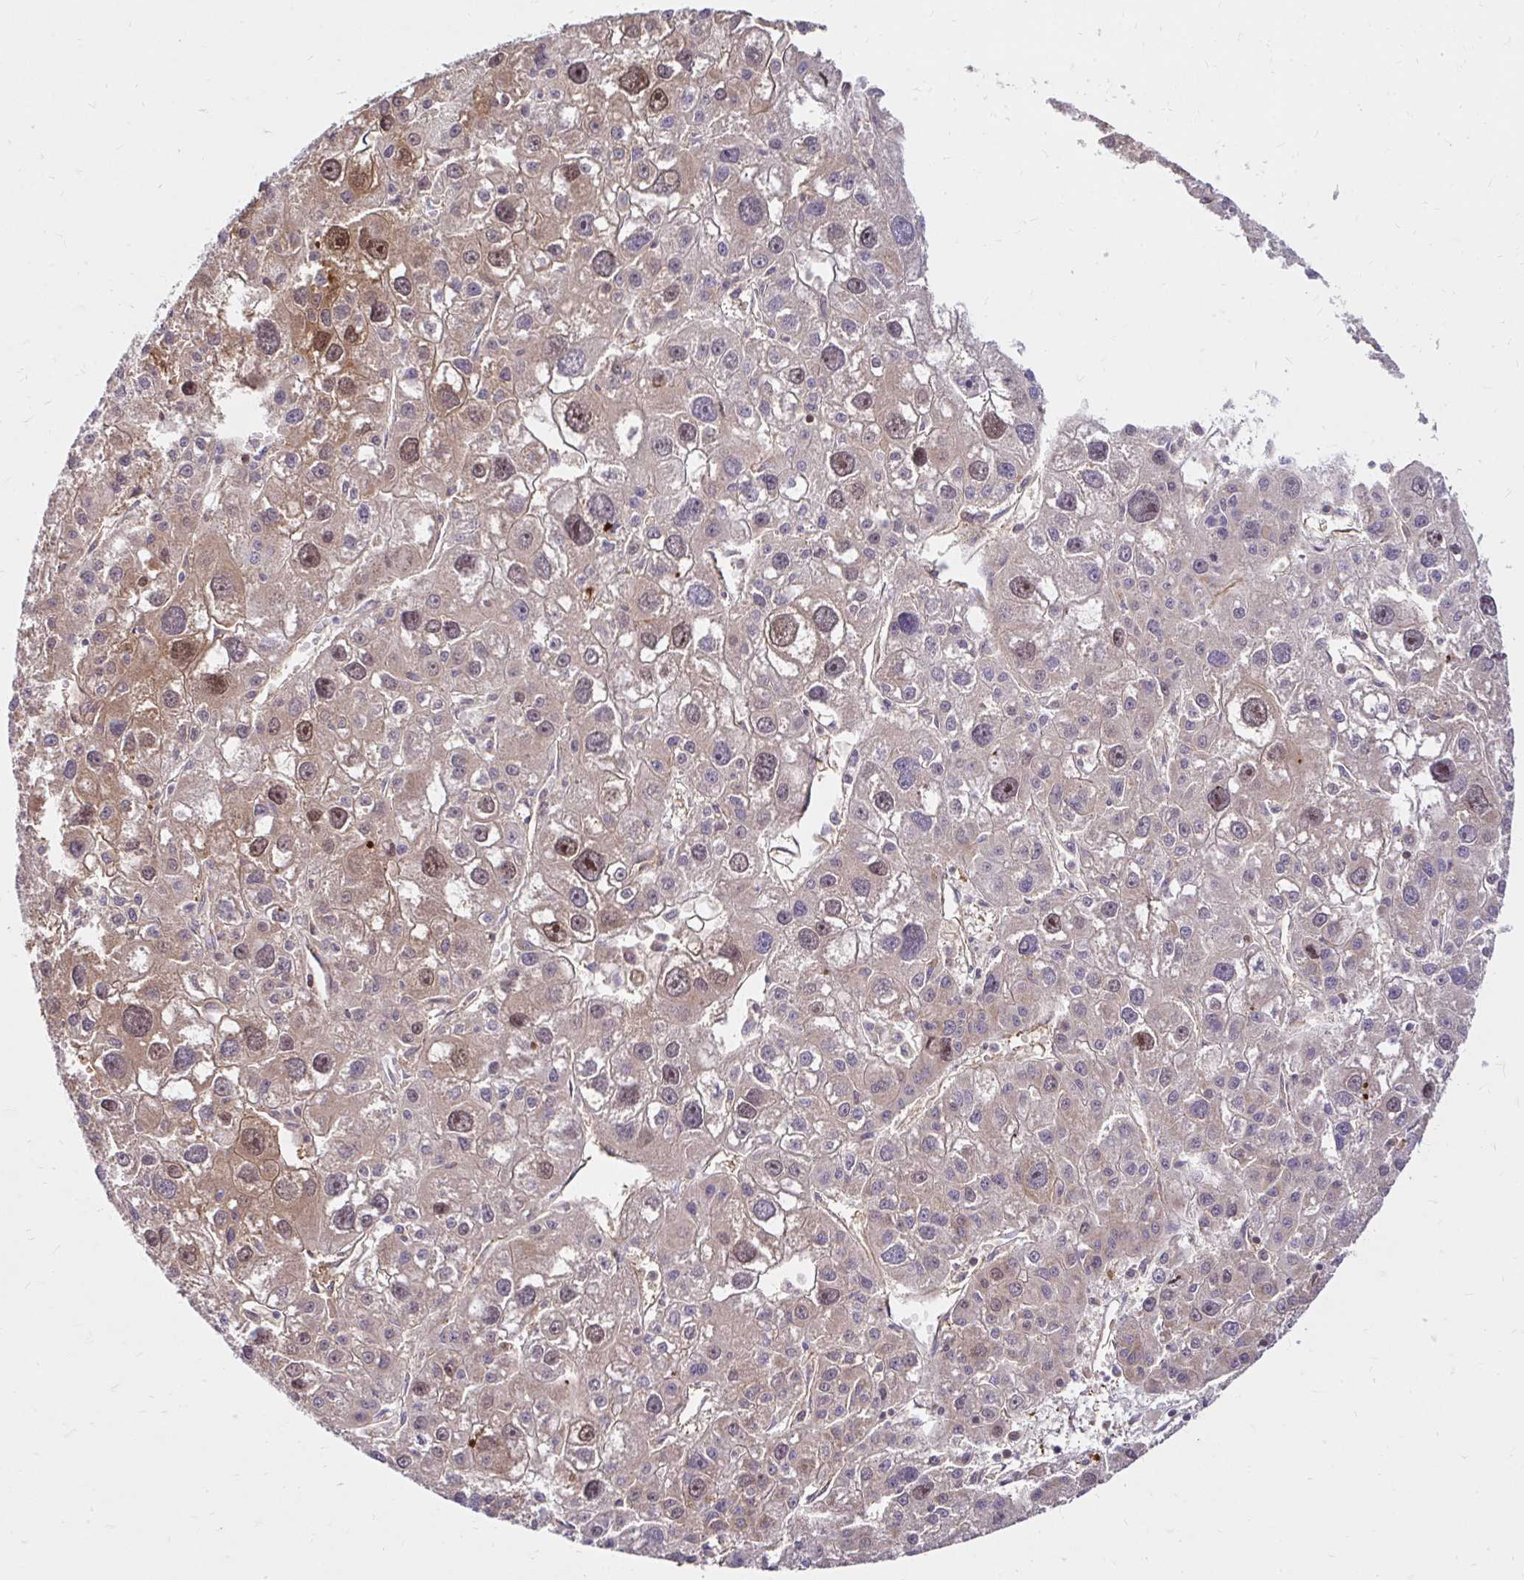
{"staining": {"intensity": "weak", "quantity": "25%-75%", "location": "cytoplasmic/membranous,nuclear"}, "tissue": "liver cancer", "cell_type": "Tumor cells", "image_type": "cancer", "snomed": [{"axis": "morphology", "description": "Carcinoma, Hepatocellular, NOS"}, {"axis": "topography", "description": "Liver"}], "caption": "An immunohistochemistry (IHC) micrograph of neoplastic tissue is shown. Protein staining in brown shows weak cytoplasmic/membranous and nuclear positivity in liver hepatocellular carcinoma within tumor cells. (DAB (3,3'-diaminobenzidine) IHC, brown staining for protein, blue staining for nuclei).", "gene": "ITGA2", "patient": {"sex": "male", "age": 73}}